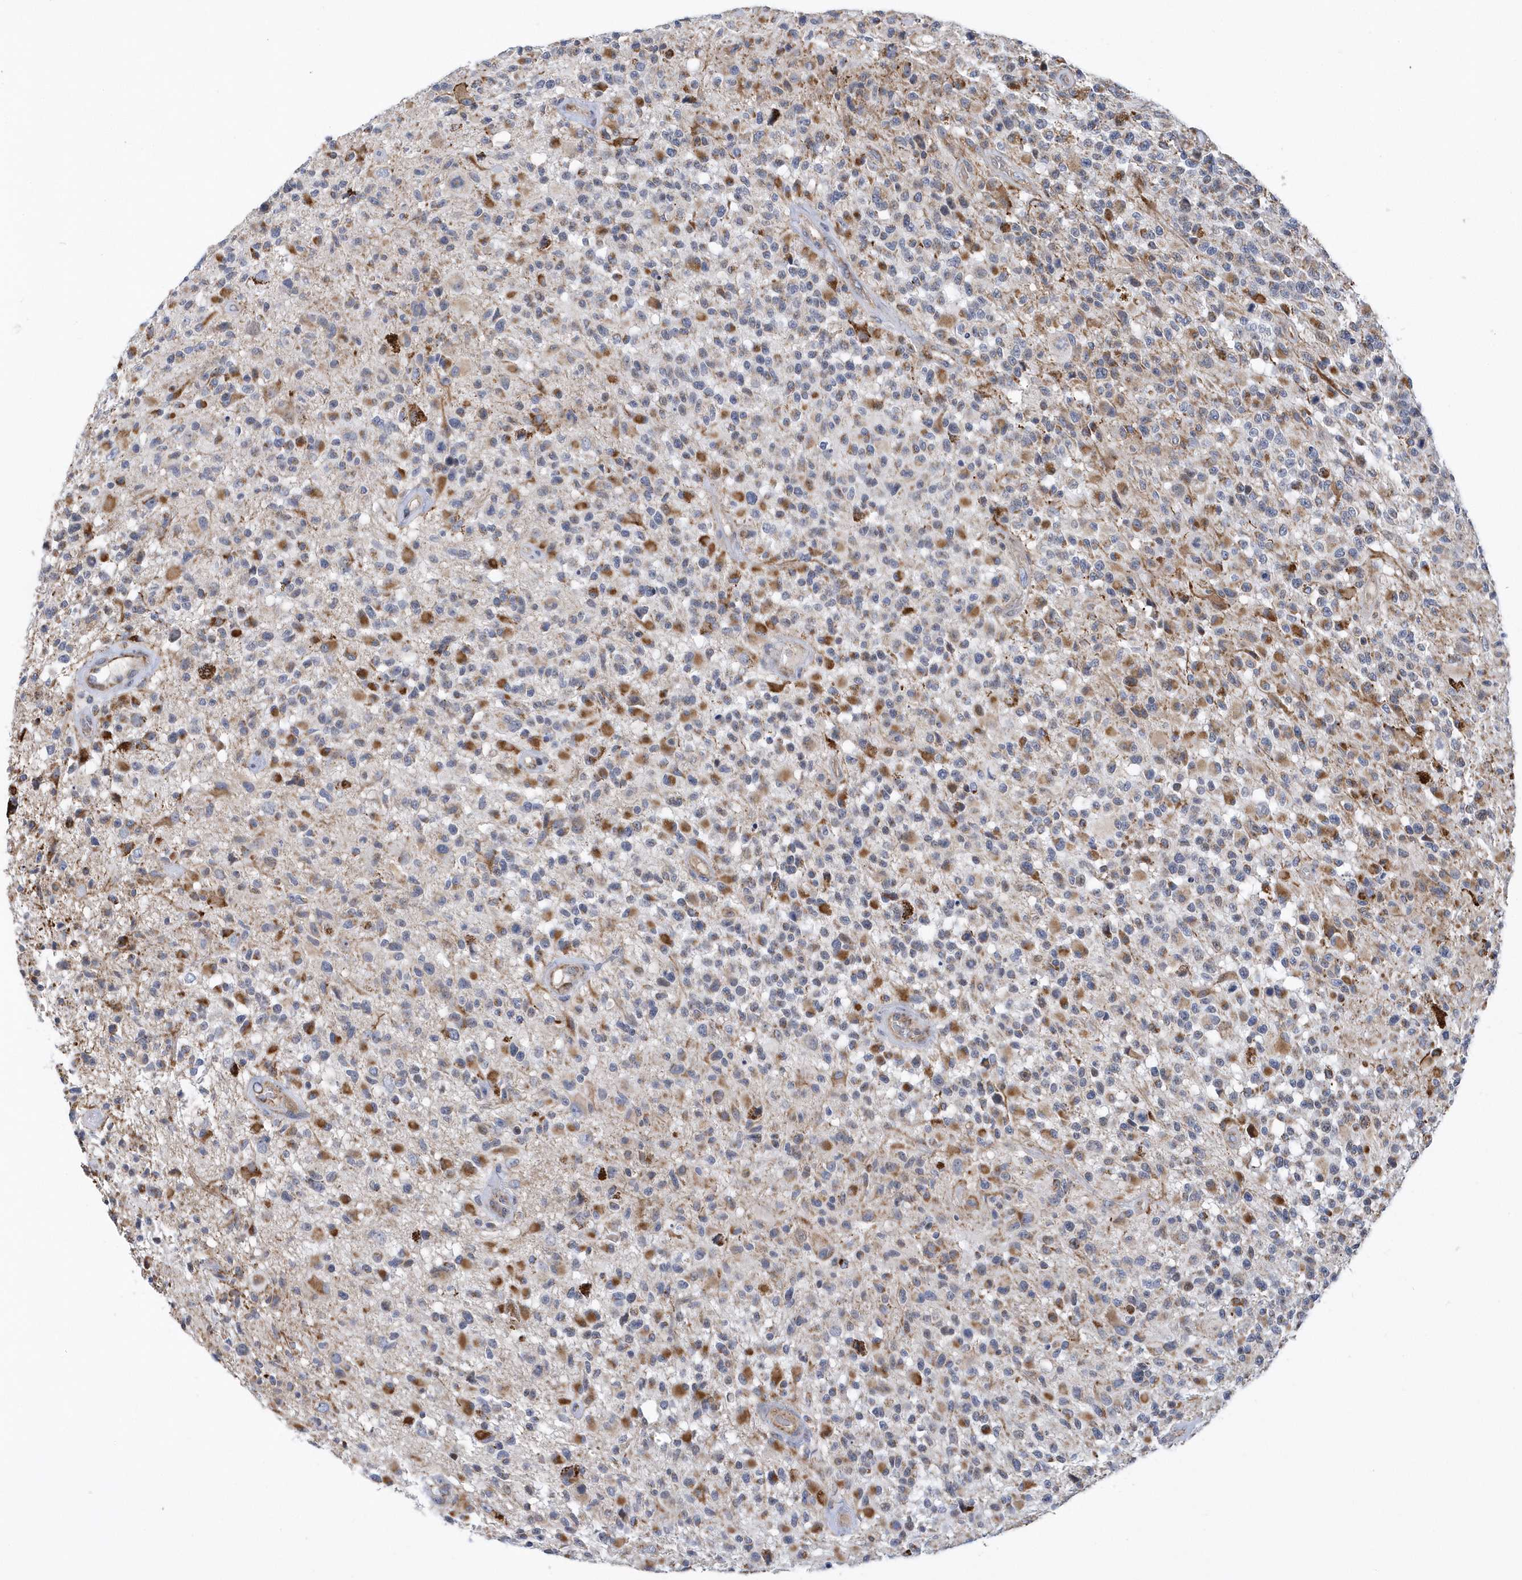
{"staining": {"intensity": "moderate", "quantity": "25%-75%", "location": "cytoplasmic/membranous"}, "tissue": "glioma", "cell_type": "Tumor cells", "image_type": "cancer", "snomed": [{"axis": "morphology", "description": "Glioma, malignant, High grade"}, {"axis": "morphology", "description": "Glioblastoma, NOS"}, {"axis": "topography", "description": "Brain"}], "caption": "A micrograph of human glioblastoma stained for a protein displays moderate cytoplasmic/membranous brown staining in tumor cells. The staining is performed using DAB (3,3'-diaminobenzidine) brown chromogen to label protein expression. The nuclei are counter-stained blue using hematoxylin.", "gene": "VWA5B2", "patient": {"sex": "male", "age": 60}}